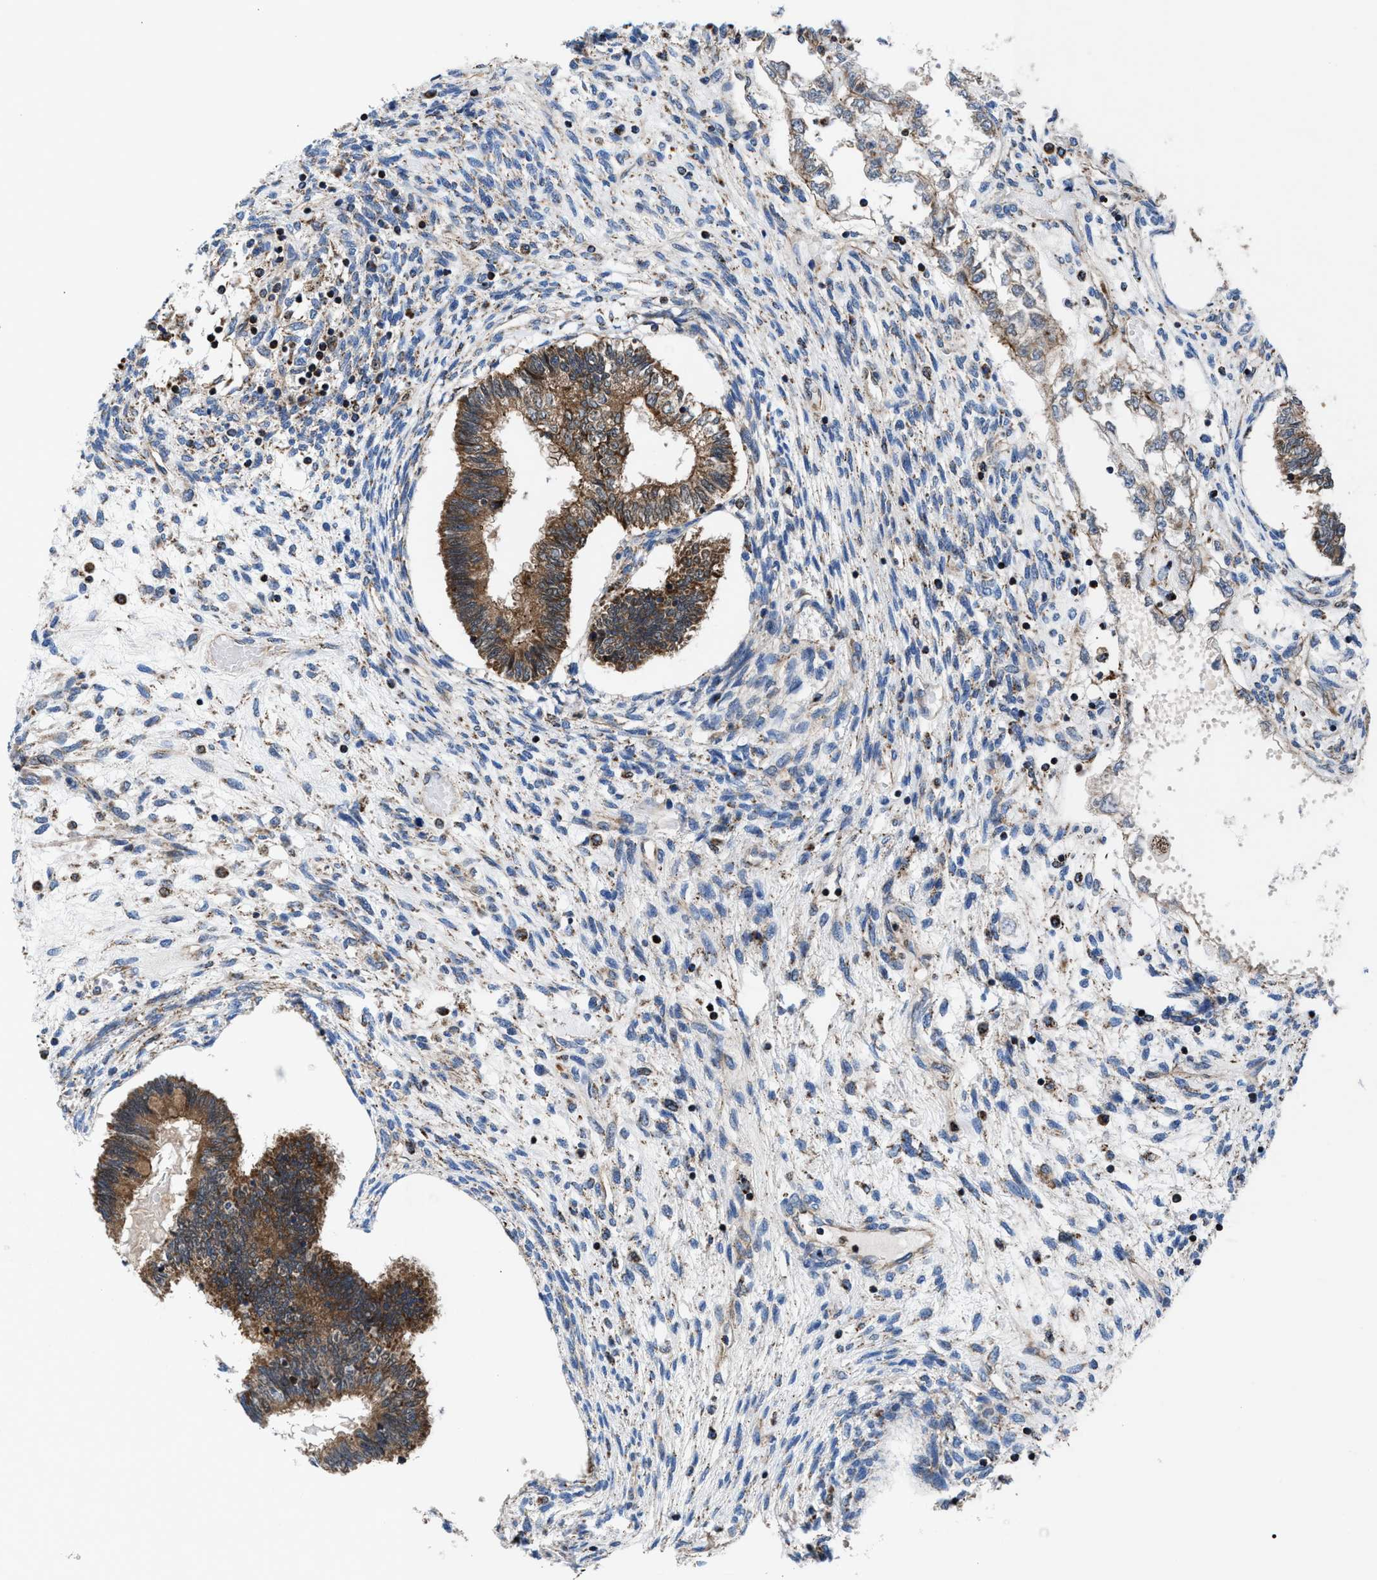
{"staining": {"intensity": "moderate", "quantity": ">75%", "location": "cytoplasmic/membranous"}, "tissue": "testis cancer", "cell_type": "Tumor cells", "image_type": "cancer", "snomed": [{"axis": "morphology", "description": "Seminoma, NOS"}, {"axis": "topography", "description": "Testis"}], "caption": "Moderate cytoplasmic/membranous protein staining is present in approximately >75% of tumor cells in seminoma (testis).", "gene": "PRR15L", "patient": {"sex": "male", "age": 28}}